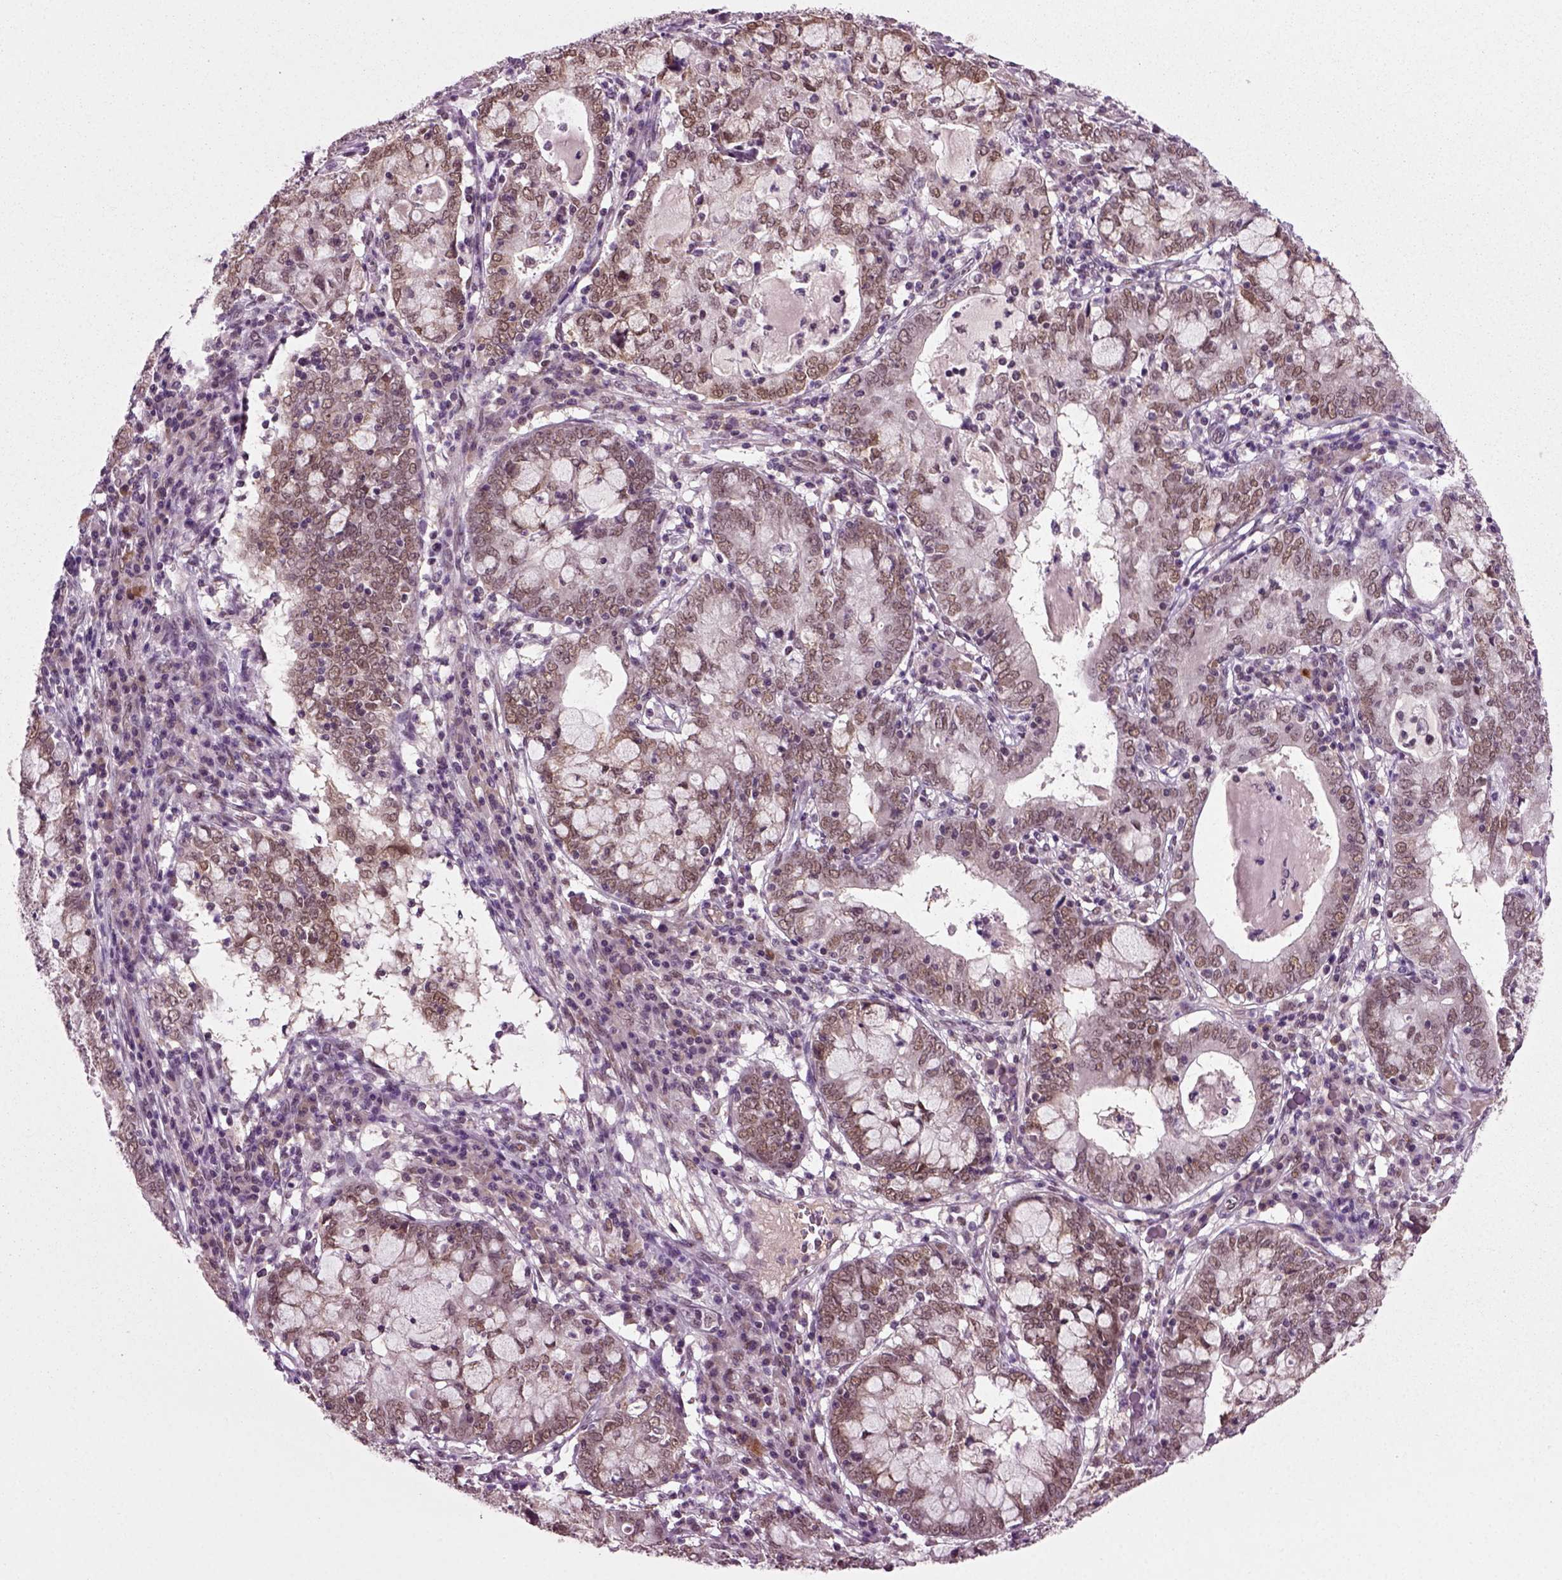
{"staining": {"intensity": "moderate", "quantity": "25%-75%", "location": "nuclear"}, "tissue": "cervical cancer", "cell_type": "Tumor cells", "image_type": "cancer", "snomed": [{"axis": "morphology", "description": "Adenocarcinoma, NOS"}, {"axis": "topography", "description": "Cervix"}], "caption": "High-power microscopy captured an immunohistochemistry image of adenocarcinoma (cervical), revealing moderate nuclear positivity in about 25%-75% of tumor cells.", "gene": "RCOR3", "patient": {"sex": "female", "age": 40}}